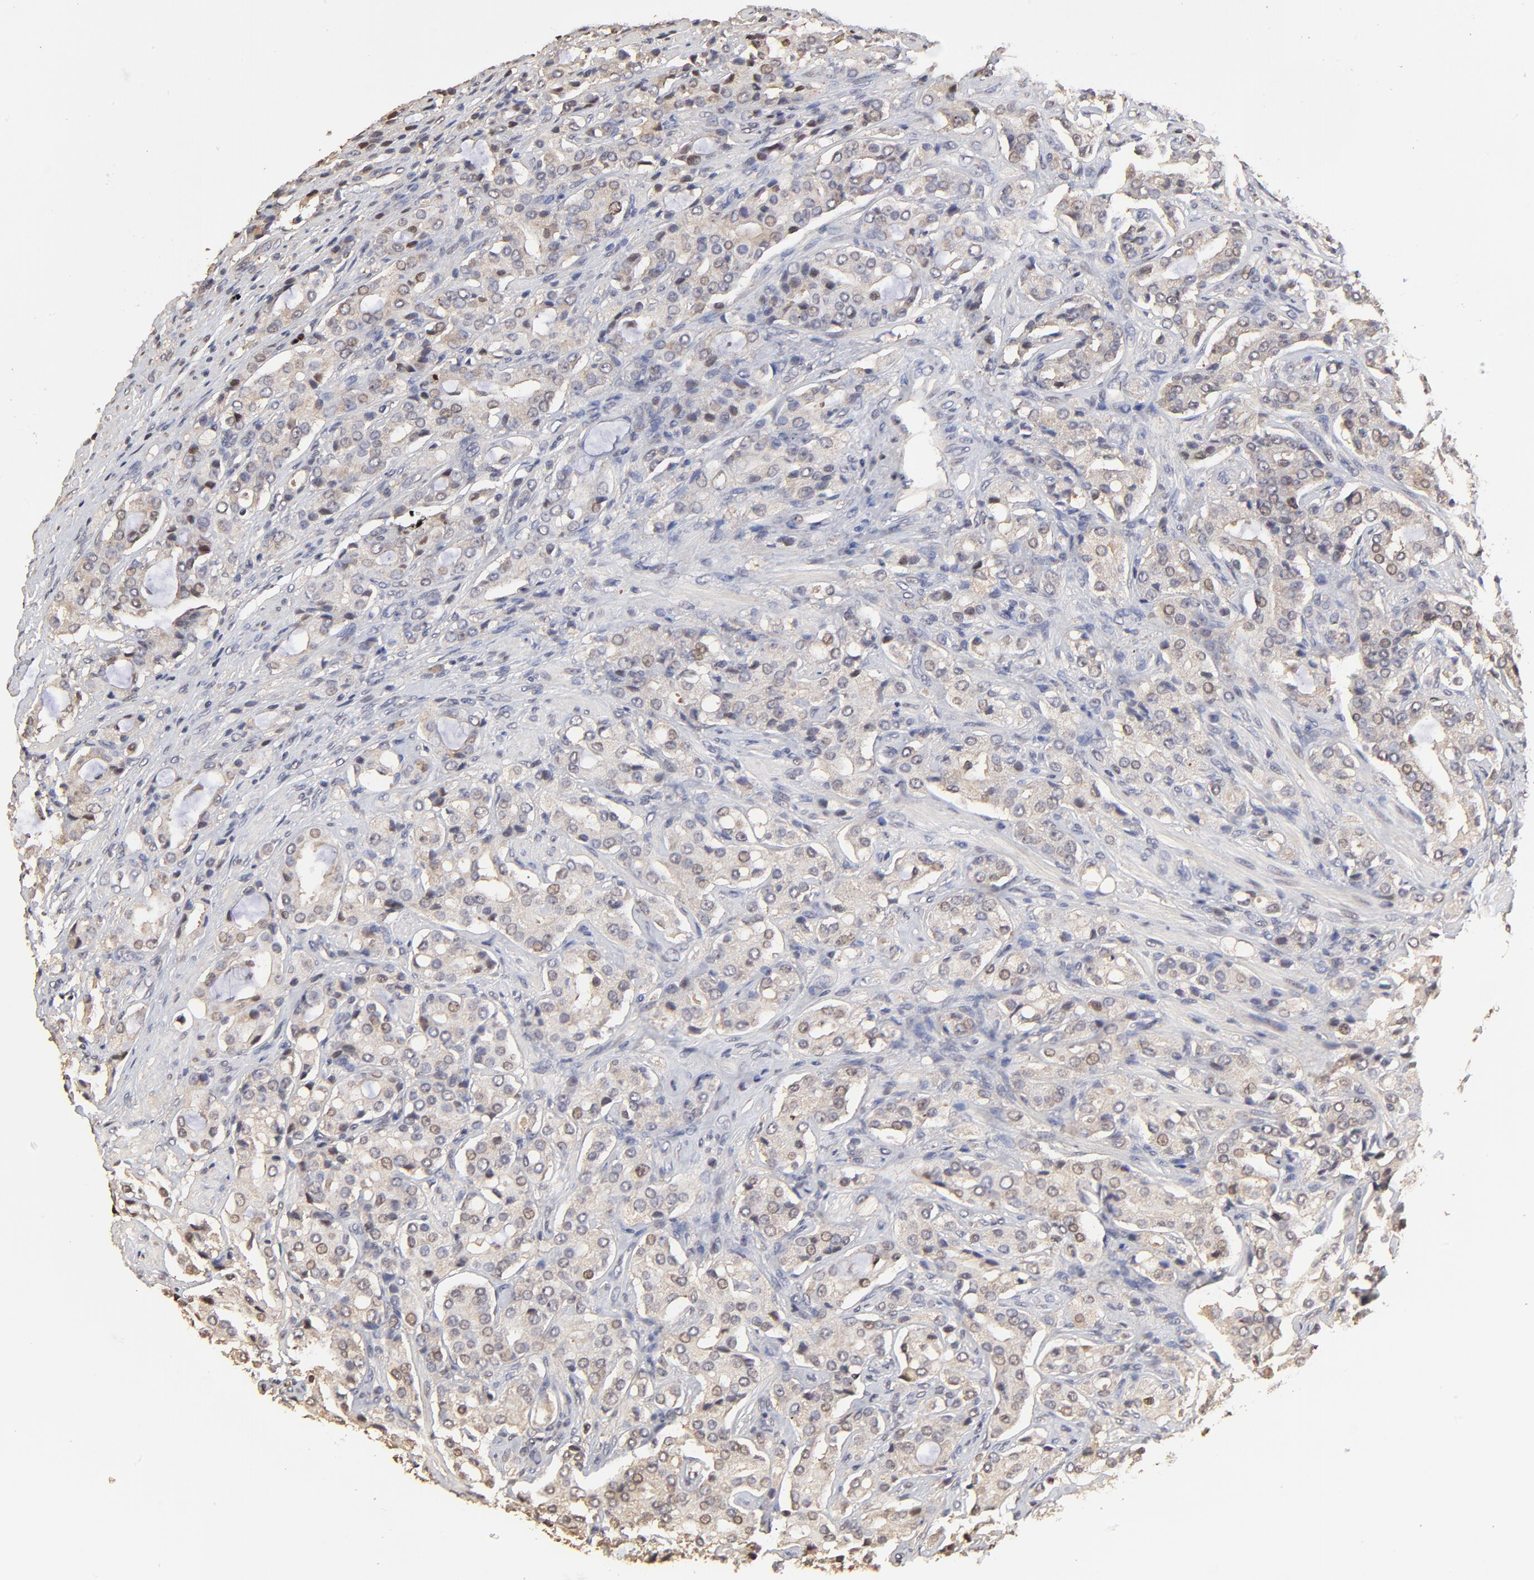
{"staining": {"intensity": "weak", "quantity": "<25%", "location": "nuclear"}, "tissue": "prostate cancer", "cell_type": "Tumor cells", "image_type": "cancer", "snomed": [{"axis": "morphology", "description": "Adenocarcinoma, High grade"}, {"axis": "topography", "description": "Prostate"}], "caption": "Immunohistochemistry (IHC) of human prostate cancer demonstrates no expression in tumor cells. (Brightfield microscopy of DAB (3,3'-diaminobenzidine) immunohistochemistry (IHC) at high magnification).", "gene": "BIRC5", "patient": {"sex": "male", "age": 72}}